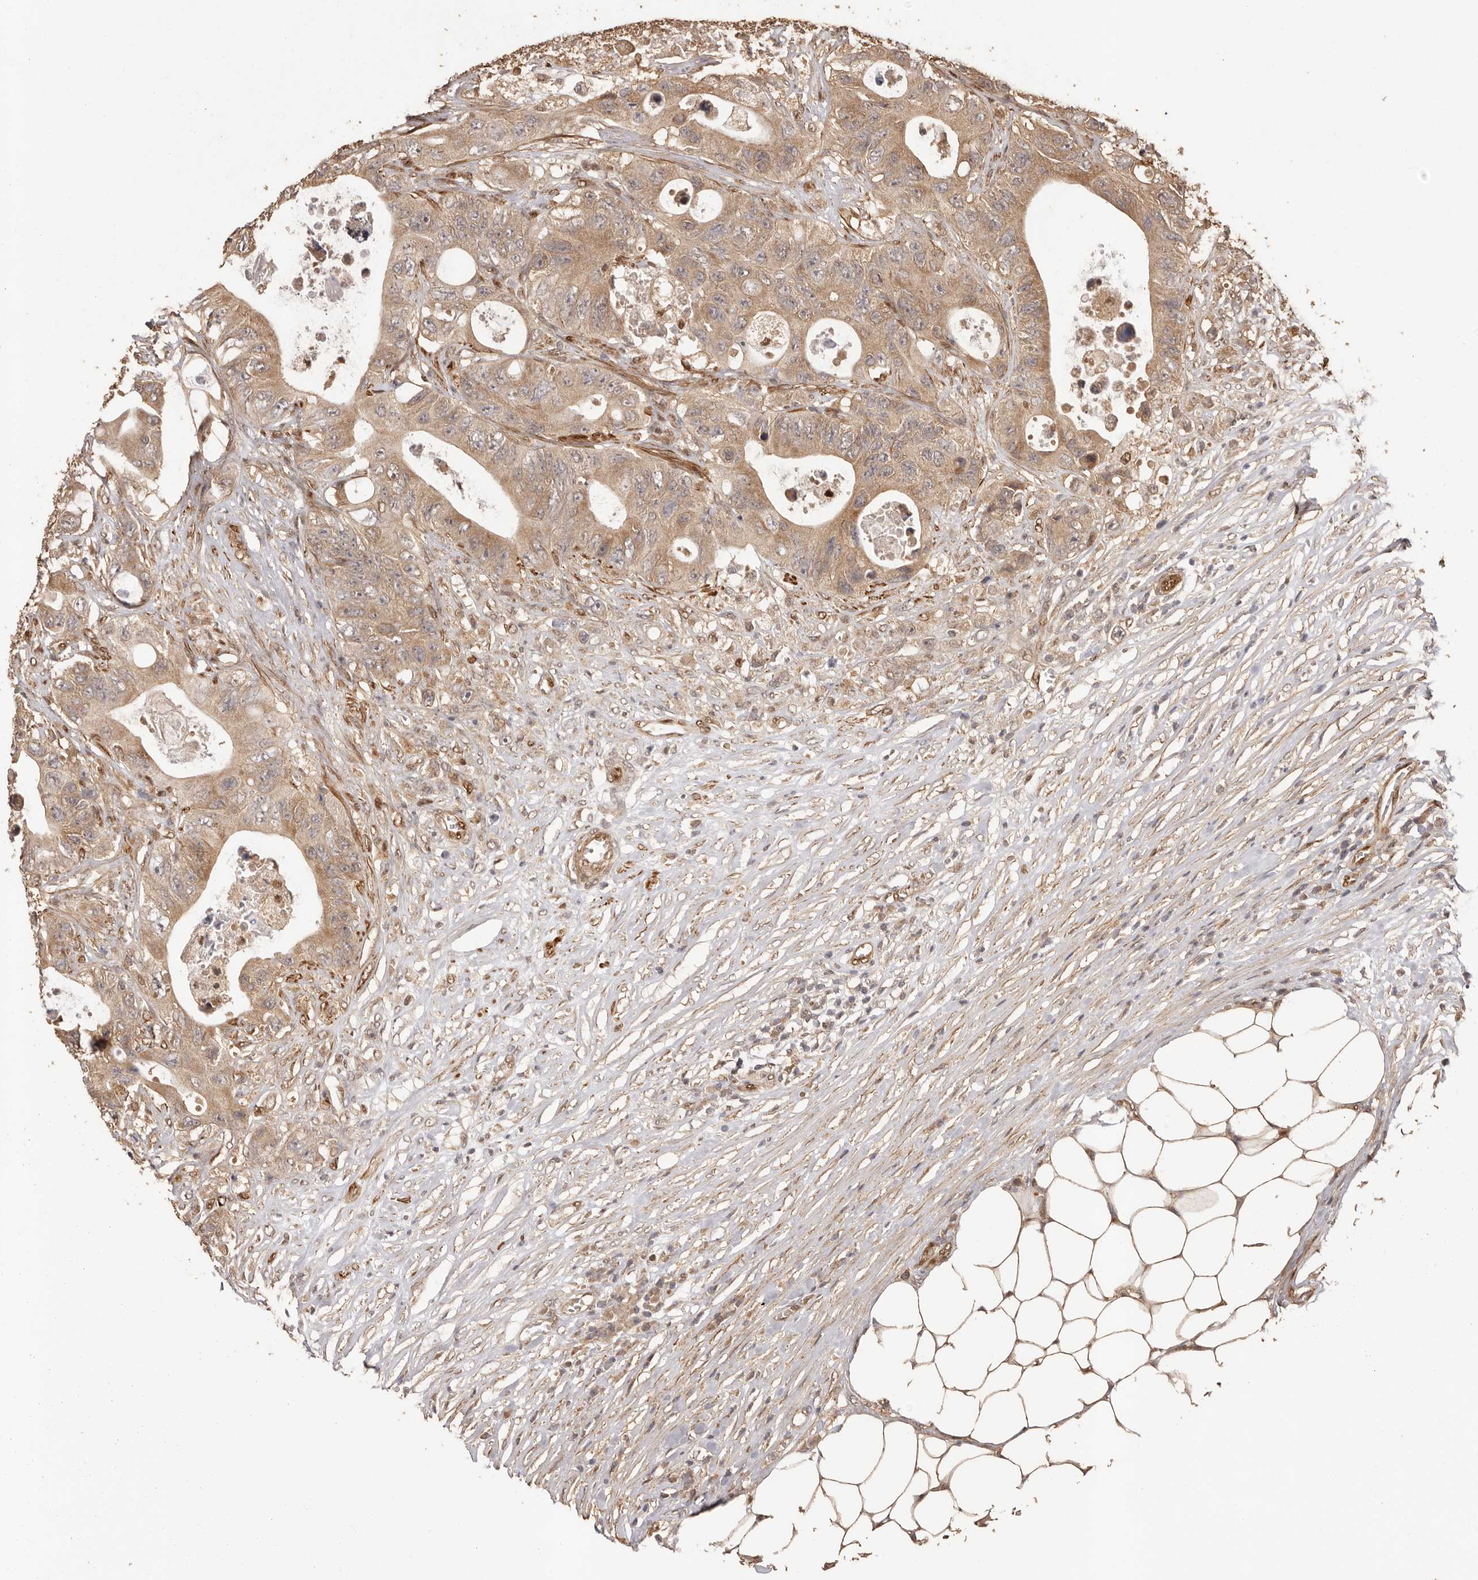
{"staining": {"intensity": "moderate", "quantity": ">75%", "location": "cytoplasmic/membranous"}, "tissue": "colorectal cancer", "cell_type": "Tumor cells", "image_type": "cancer", "snomed": [{"axis": "morphology", "description": "Adenocarcinoma, NOS"}, {"axis": "topography", "description": "Colon"}], "caption": "The histopathology image reveals a brown stain indicating the presence of a protein in the cytoplasmic/membranous of tumor cells in adenocarcinoma (colorectal).", "gene": "UBR2", "patient": {"sex": "female", "age": 46}}